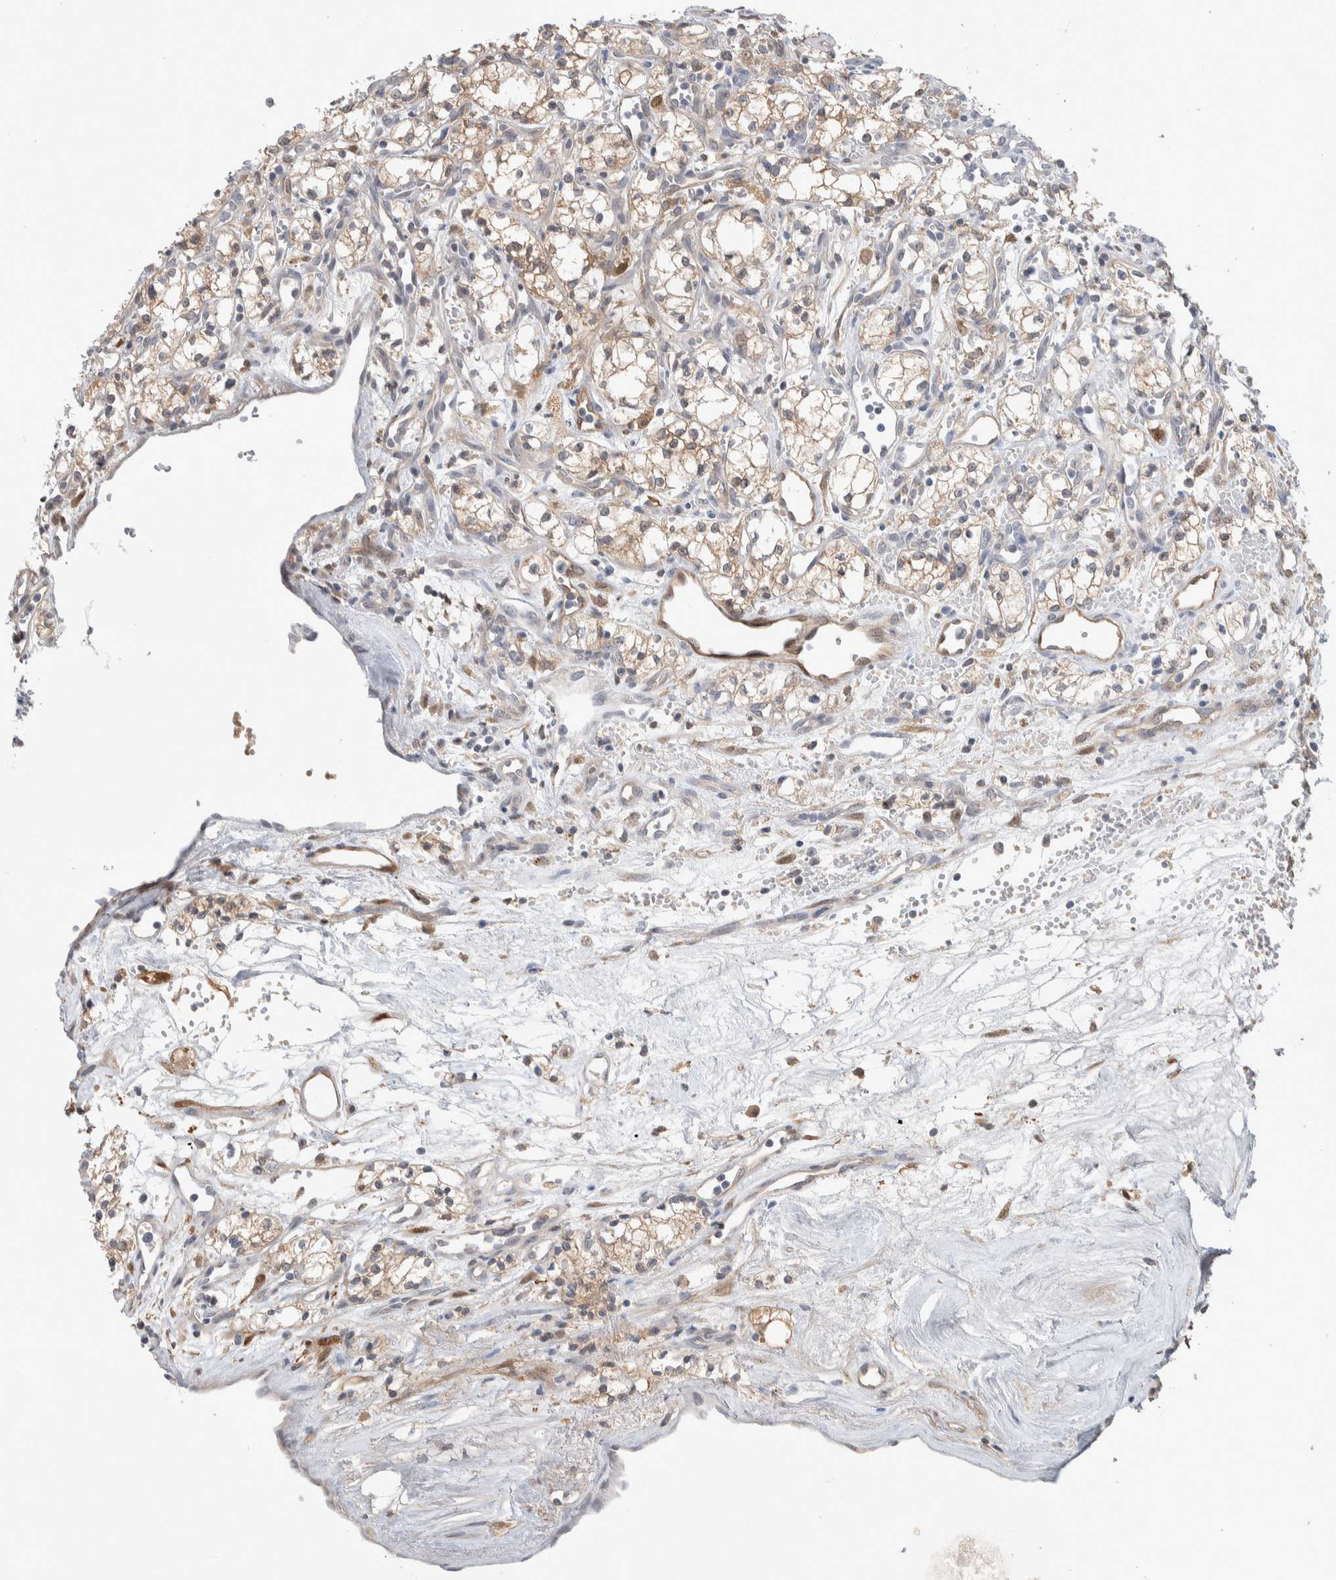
{"staining": {"intensity": "moderate", "quantity": "<25%", "location": "cytoplasmic/membranous"}, "tissue": "renal cancer", "cell_type": "Tumor cells", "image_type": "cancer", "snomed": [{"axis": "morphology", "description": "Adenocarcinoma, NOS"}, {"axis": "topography", "description": "Kidney"}], "caption": "Immunohistochemistry (IHC) photomicrograph of adenocarcinoma (renal) stained for a protein (brown), which shows low levels of moderate cytoplasmic/membranous staining in approximately <25% of tumor cells.", "gene": "DEPTOR", "patient": {"sex": "male", "age": 59}}